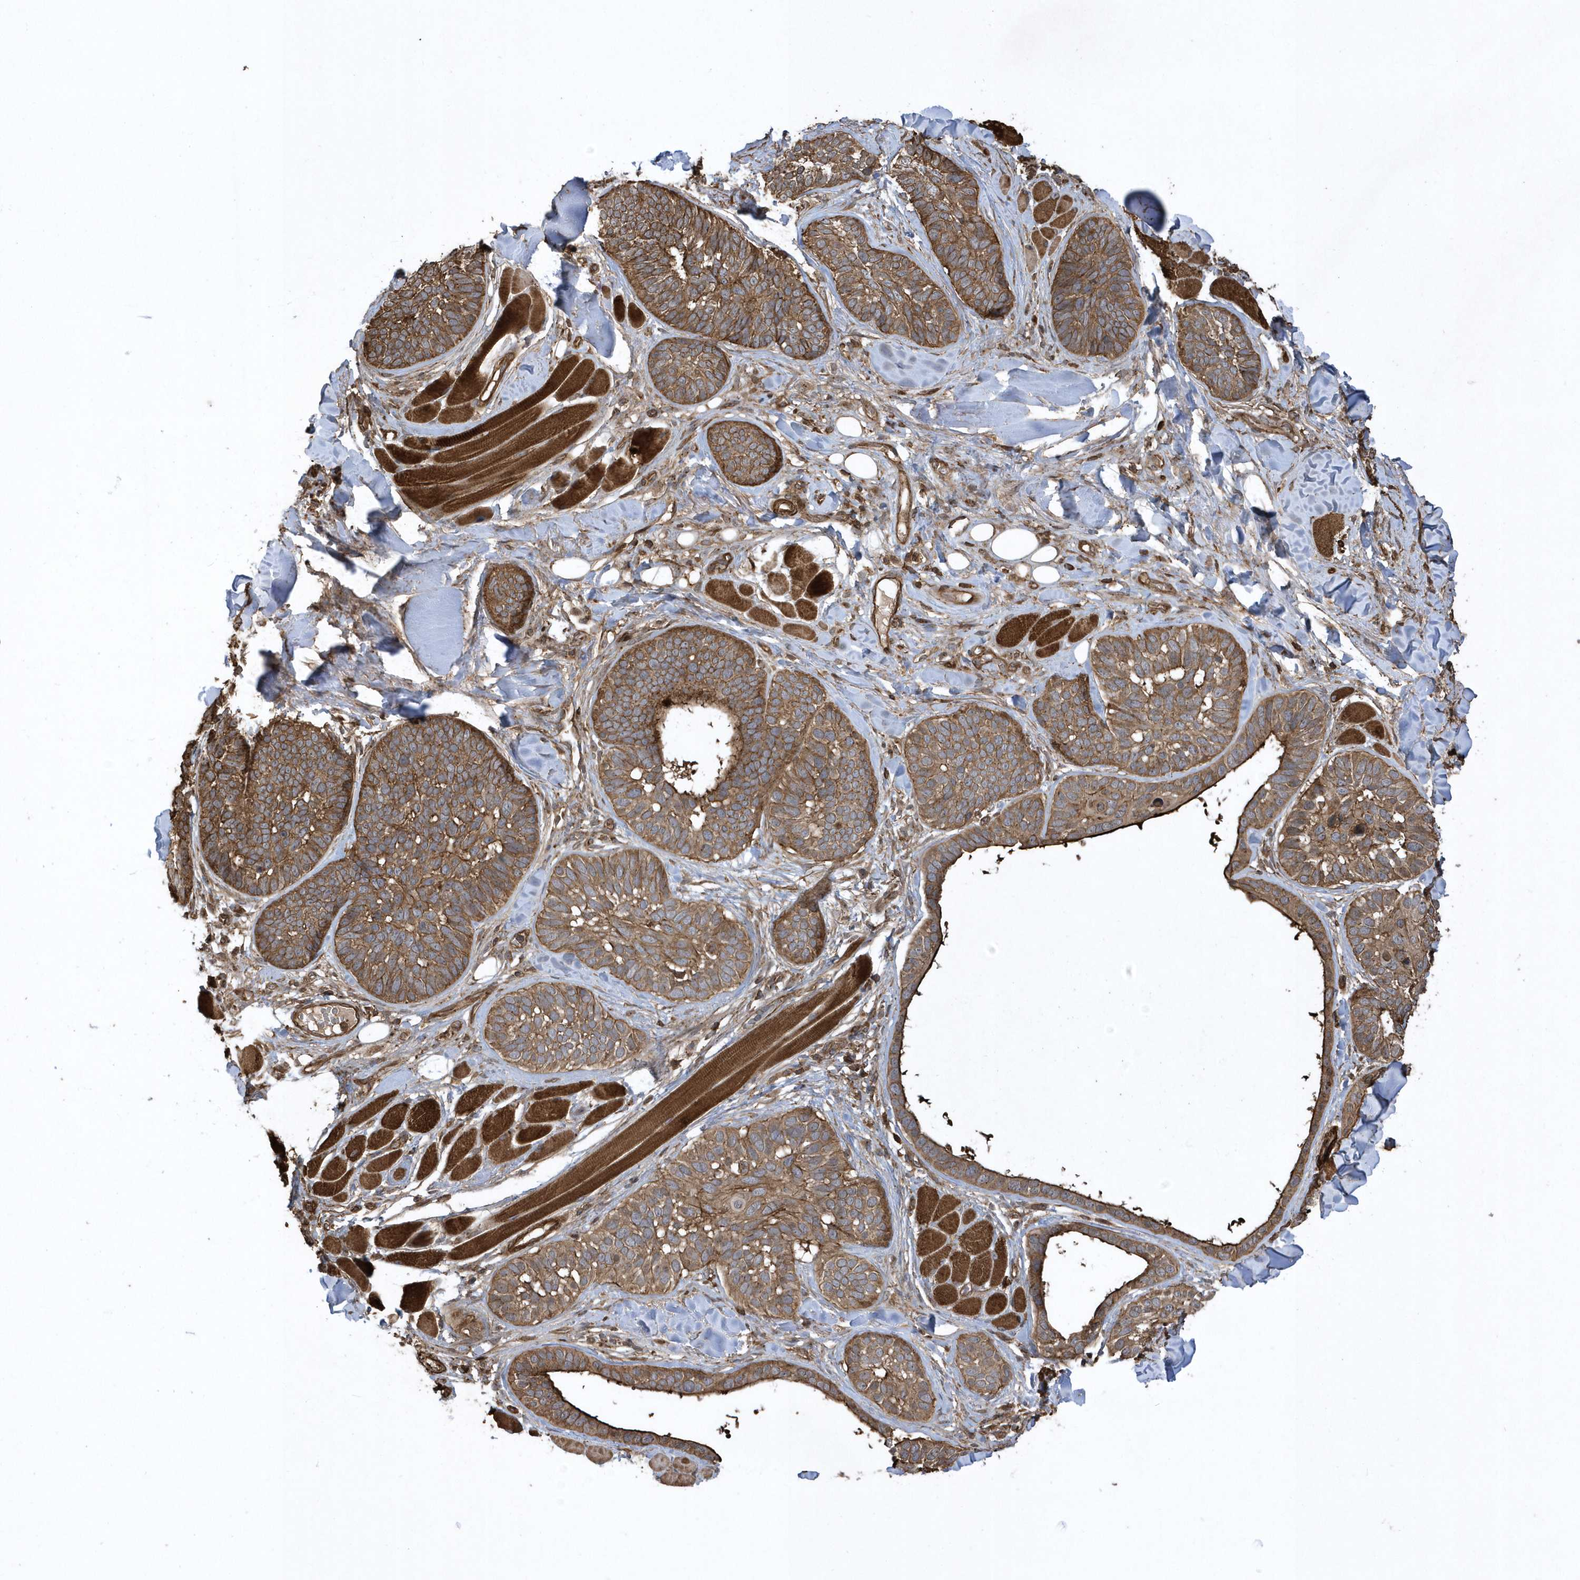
{"staining": {"intensity": "moderate", "quantity": ">75%", "location": "cytoplasmic/membranous"}, "tissue": "skin cancer", "cell_type": "Tumor cells", "image_type": "cancer", "snomed": [{"axis": "morphology", "description": "Basal cell carcinoma"}, {"axis": "topography", "description": "Skin"}], "caption": "IHC photomicrograph of skin cancer stained for a protein (brown), which demonstrates medium levels of moderate cytoplasmic/membranous staining in about >75% of tumor cells.", "gene": "SENP8", "patient": {"sex": "male", "age": 62}}